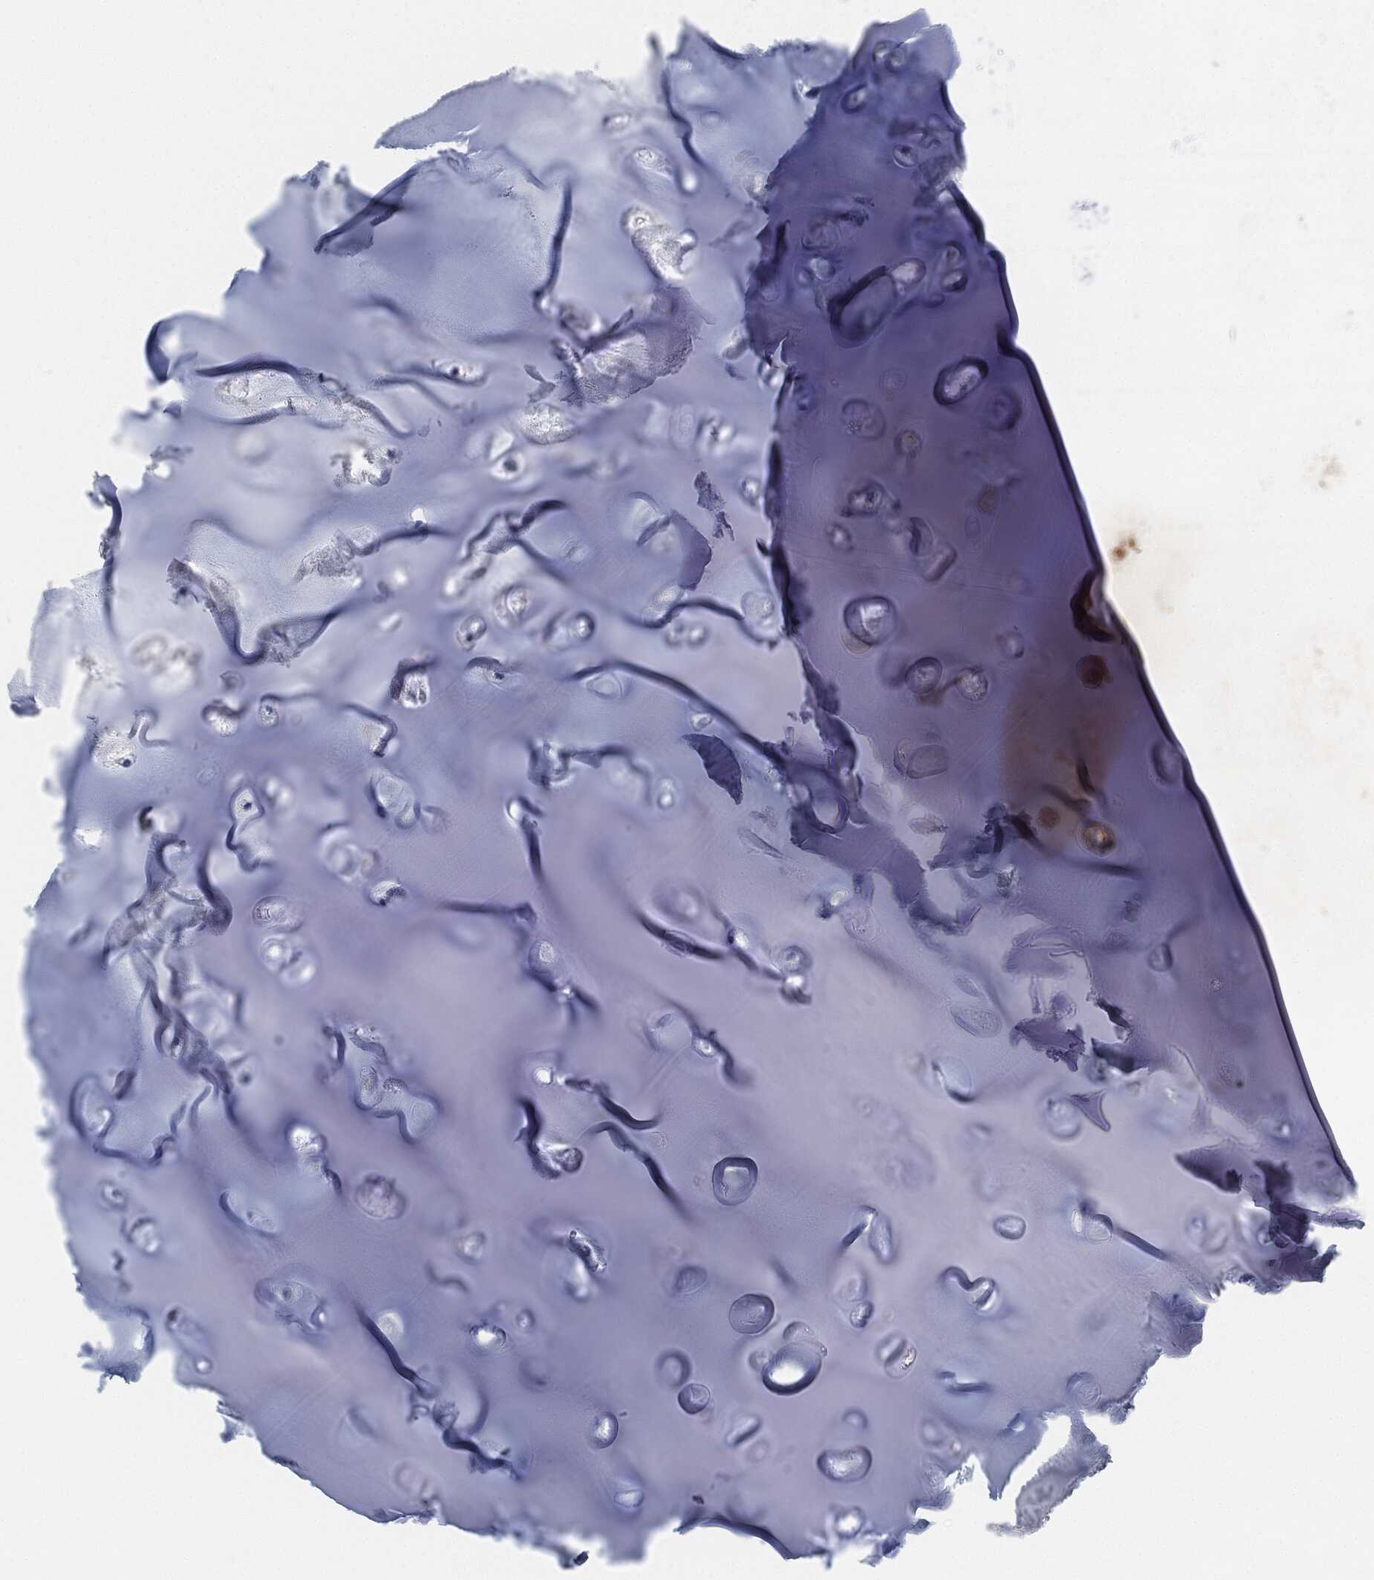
{"staining": {"intensity": "negative", "quantity": "none", "location": "none"}, "tissue": "adipose tissue", "cell_type": "Adipocytes", "image_type": "normal", "snomed": [{"axis": "morphology", "description": "Normal tissue, NOS"}, {"axis": "topography", "description": "Cartilage tissue"}], "caption": "DAB immunohistochemical staining of unremarkable adipose tissue reveals no significant positivity in adipocytes.", "gene": "IGLV6", "patient": {"sex": "male", "age": 81}}